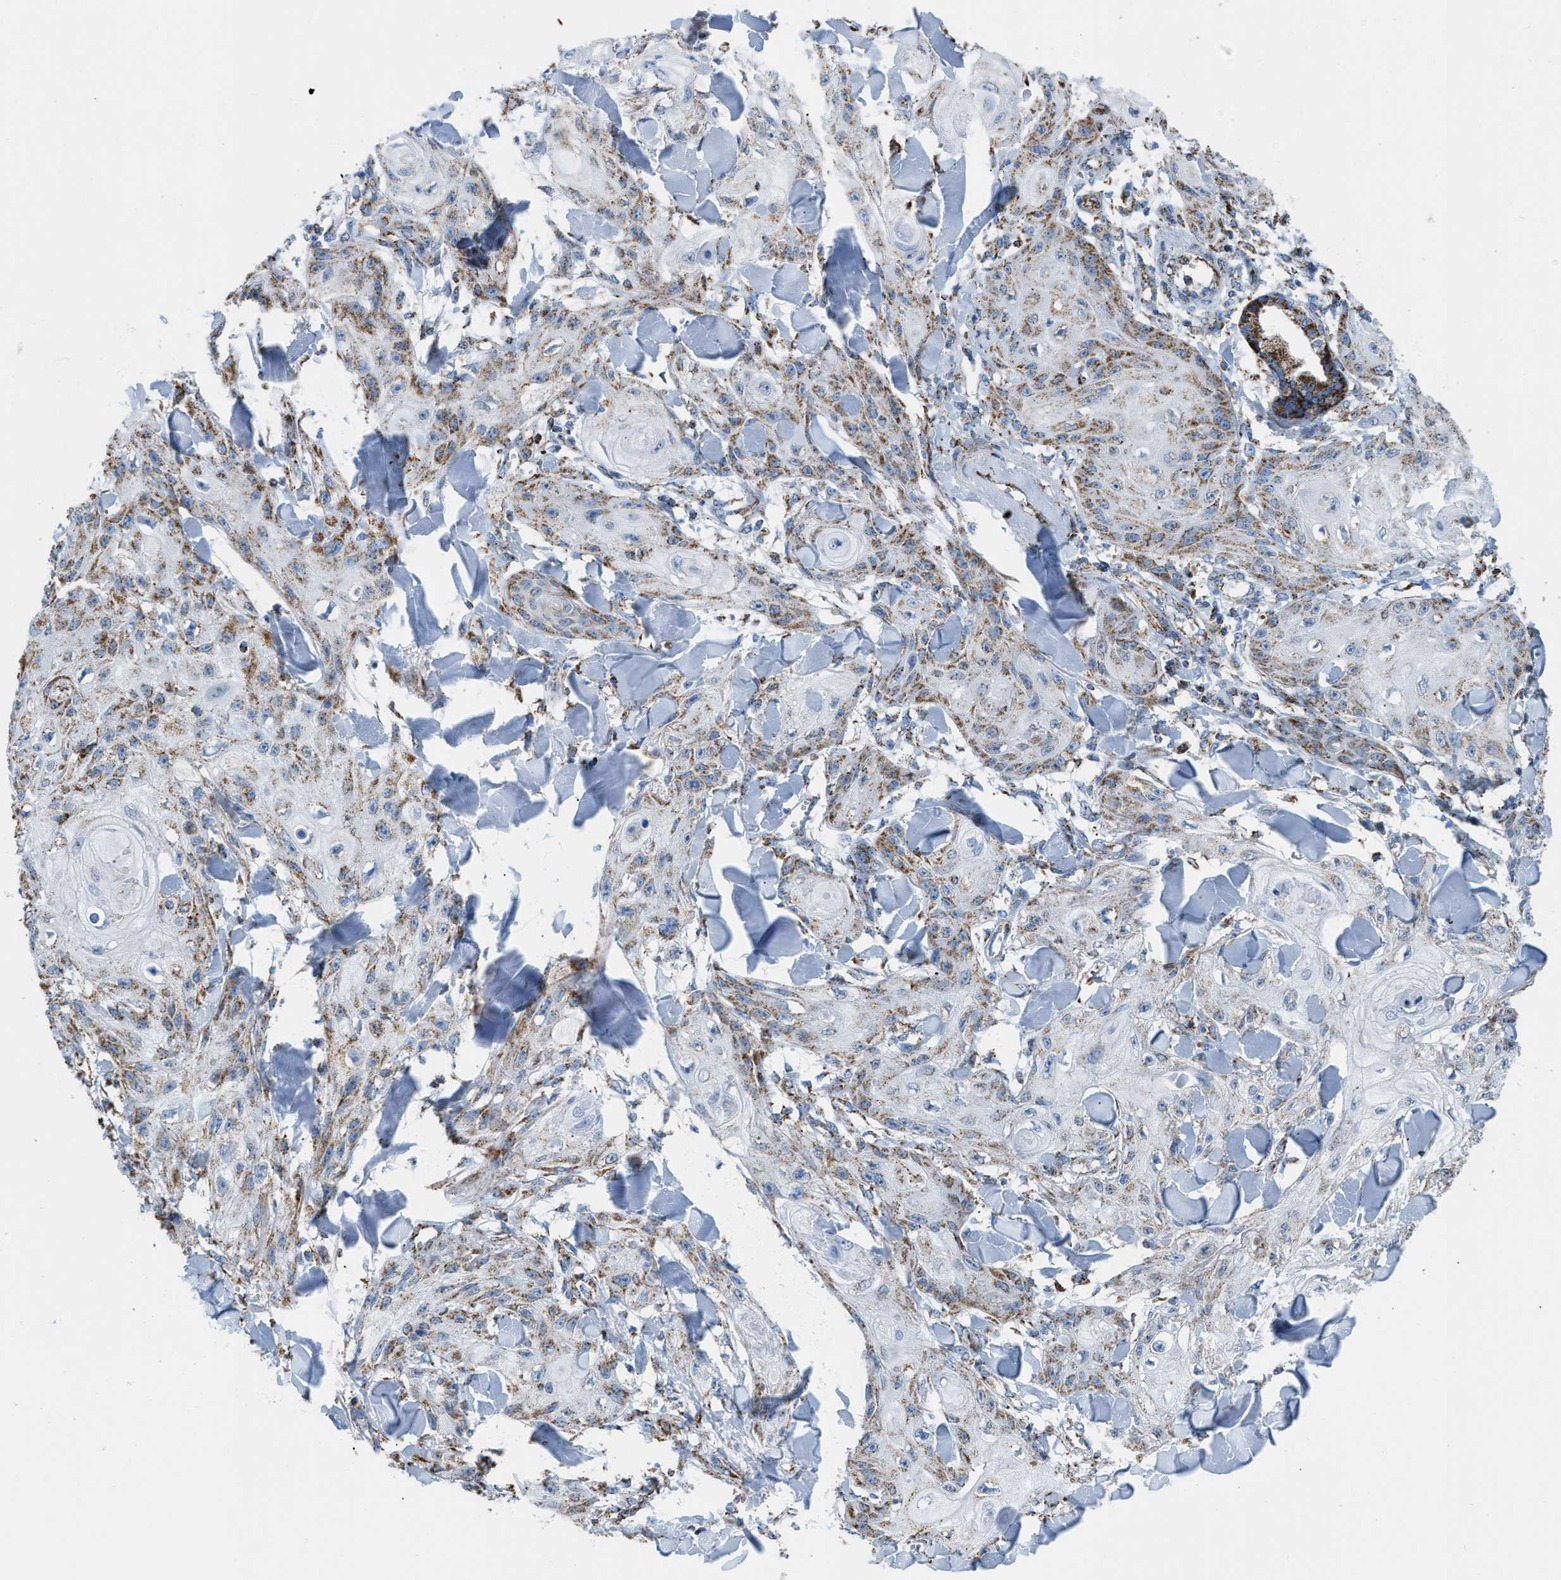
{"staining": {"intensity": "moderate", "quantity": "25%-75%", "location": "cytoplasmic/membranous"}, "tissue": "skin cancer", "cell_type": "Tumor cells", "image_type": "cancer", "snomed": [{"axis": "morphology", "description": "Squamous cell carcinoma, NOS"}, {"axis": "topography", "description": "Skin"}], "caption": "A photomicrograph showing moderate cytoplasmic/membranous expression in about 25%-75% of tumor cells in skin squamous cell carcinoma, as visualized by brown immunohistochemical staining.", "gene": "ETFB", "patient": {"sex": "male", "age": 74}}